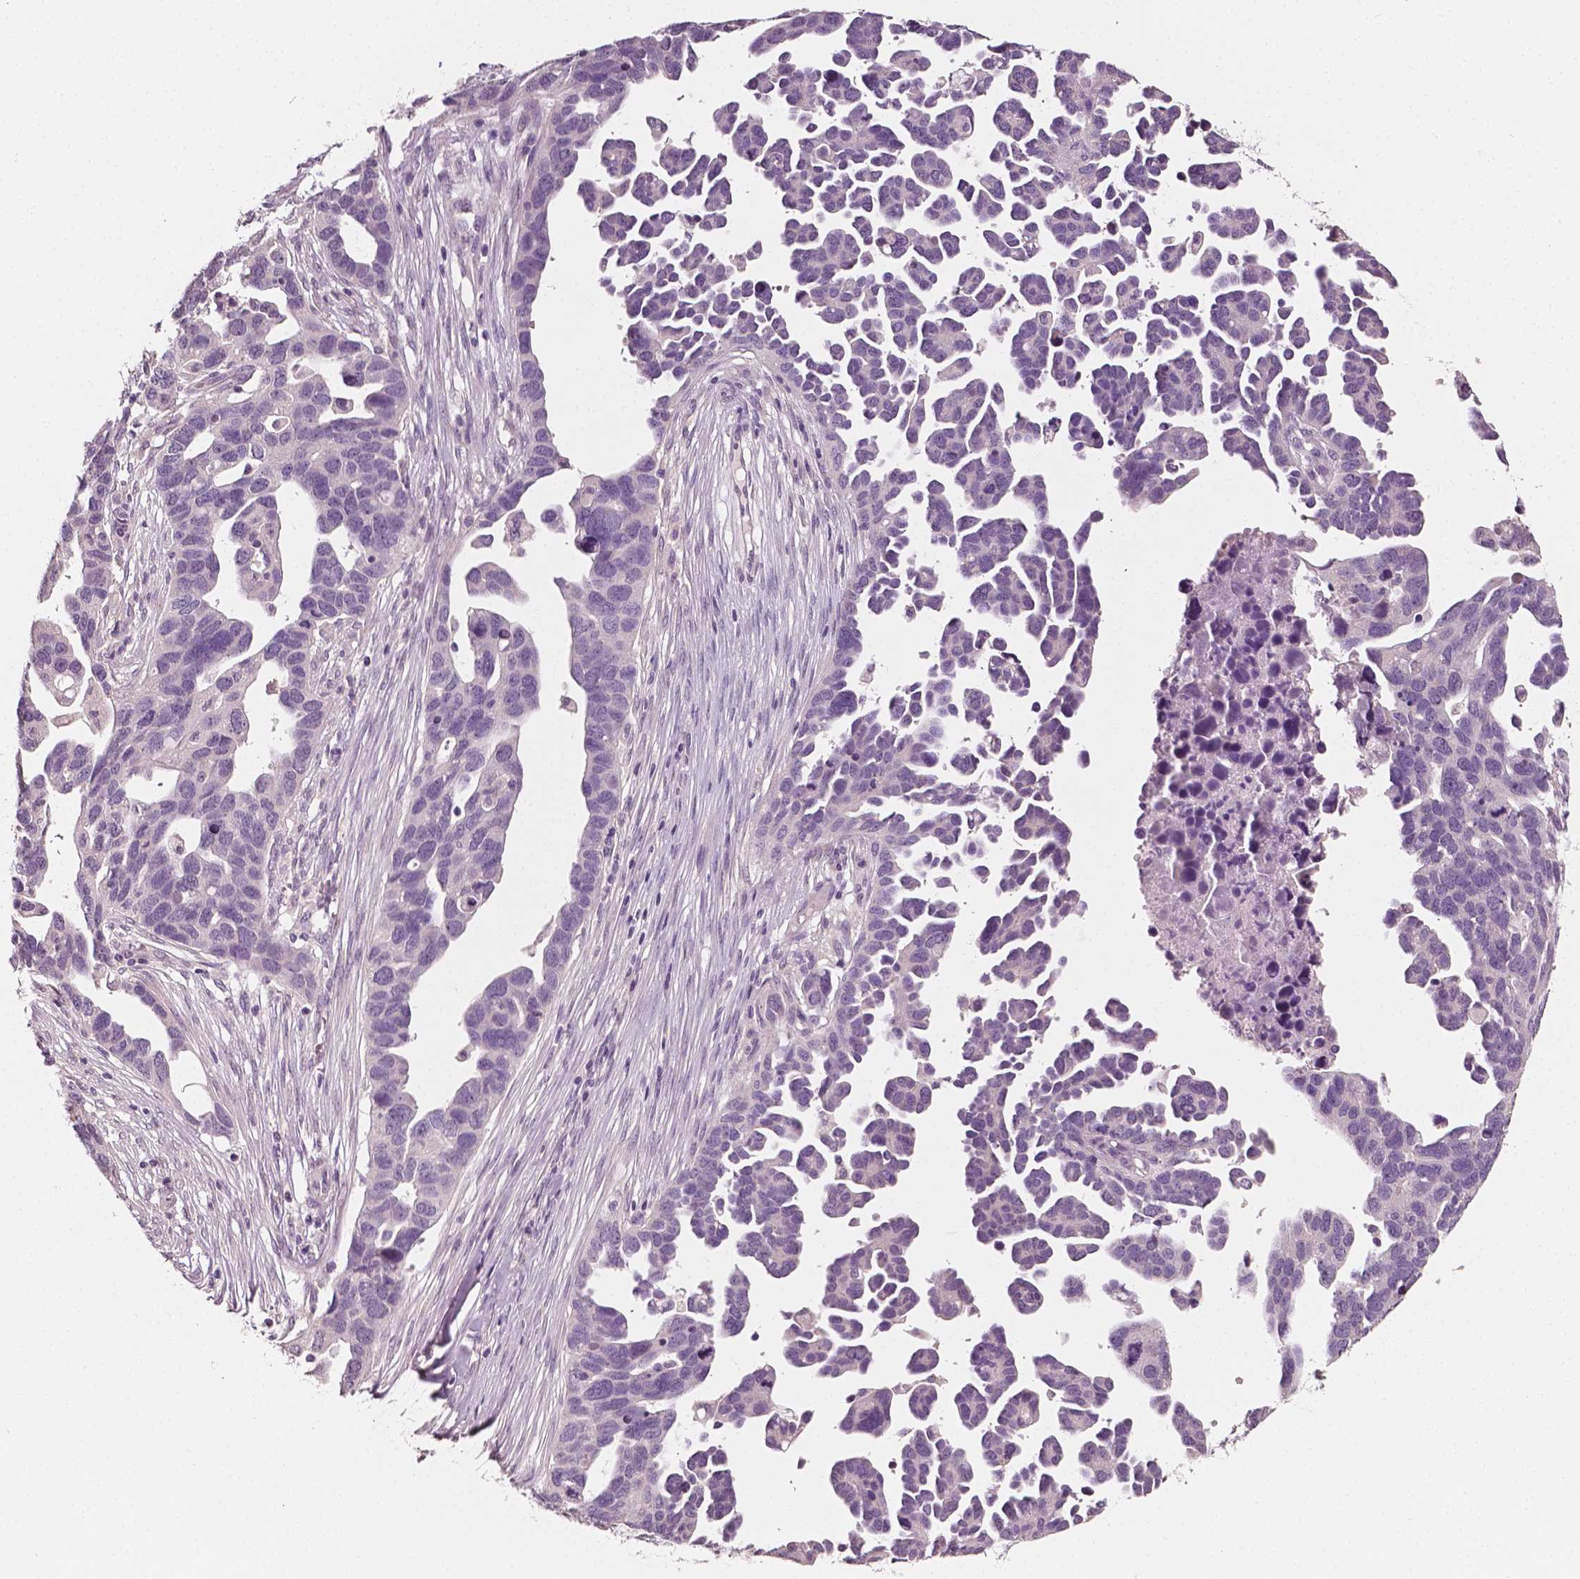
{"staining": {"intensity": "negative", "quantity": "none", "location": "none"}, "tissue": "ovarian cancer", "cell_type": "Tumor cells", "image_type": "cancer", "snomed": [{"axis": "morphology", "description": "Cystadenocarcinoma, serous, NOS"}, {"axis": "topography", "description": "Ovary"}], "caption": "Immunohistochemistry (IHC) photomicrograph of ovarian serous cystadenocarcinoma stained for a protein (brown), which exhibits no staining in tumor cells.", "gene": "PLA2R1", "patient": {"sex": "female", "age": 54}}